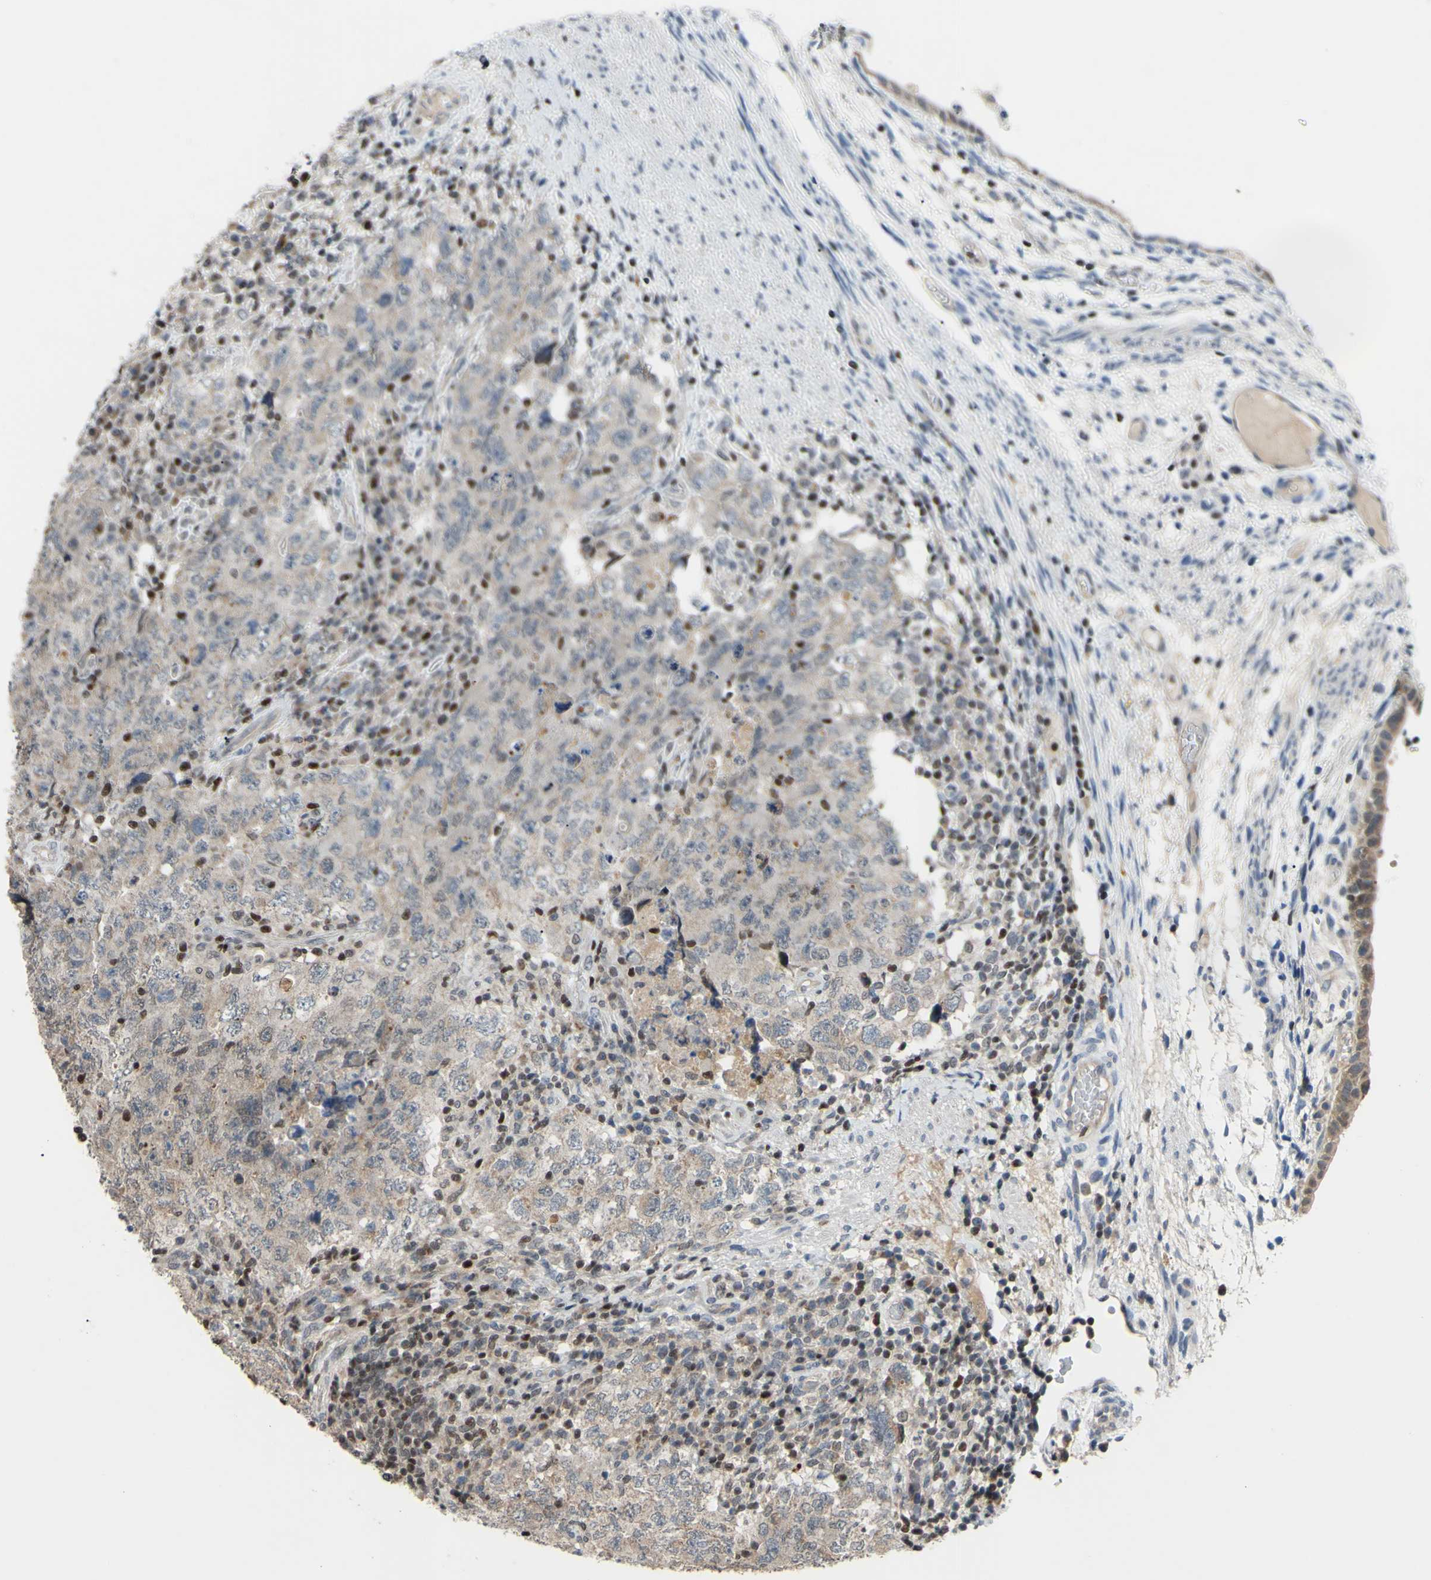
{"staining": {"intensity": "weak", "quantity": ">75%", "location": "cytoplasmic/membranous"}, "tissue": "testis cancer", "cell_type": "Tumor cells", "image_type": "cancer", "snomed": [{"axis": "morphology", "description": "Carcinoma, Embryonal, NOS"}, {"axis": "topography", "description": "Testis"}], "caption": "This is a histology image of IHC staining of testis cancer (embryonal carcinoma), which shows weak positivity in the cytoplasmic/membranous of tumor cells.", "gene": "SP4", "patient": {"sex": "male", "age": 26}}